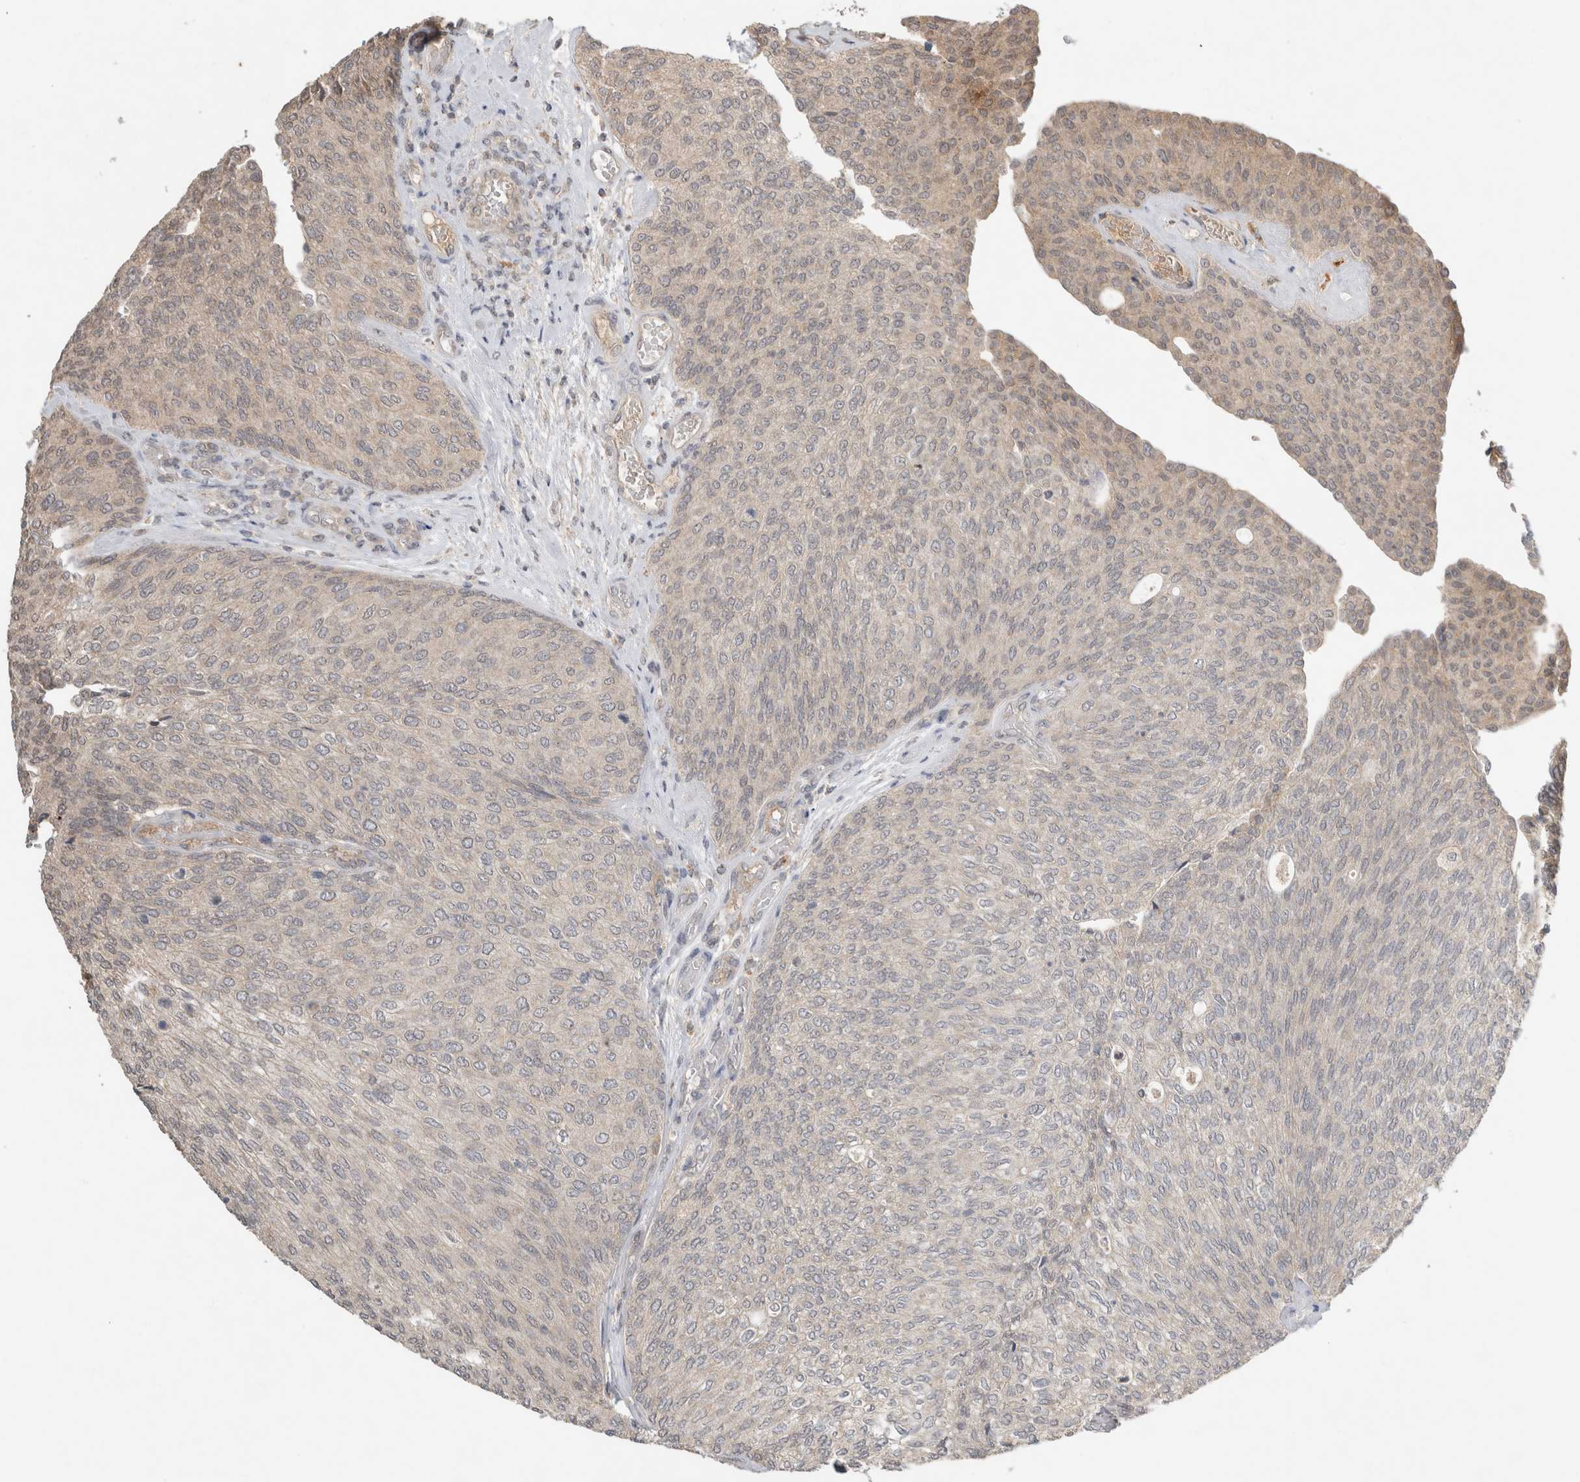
{"staining": {"intensity": "weak", "quantity": "<25%", "location": "cytoplasmic/membranous"}, "tissue": "urothelial cancer", "cell_type": "Tumor cells", "image_type": "cancer", "snomed": [{"axis": "morphology", "description": "Urothelial carcinoma, Low grade"}, {"axis": "topography", "description": "Urinary bladder"}], "caption": "Image shows no significant protein positivity in tumor cells of urothelial cancer.", "gene": "LOXL2", "patient": {"sex": "female", "age": 79}}